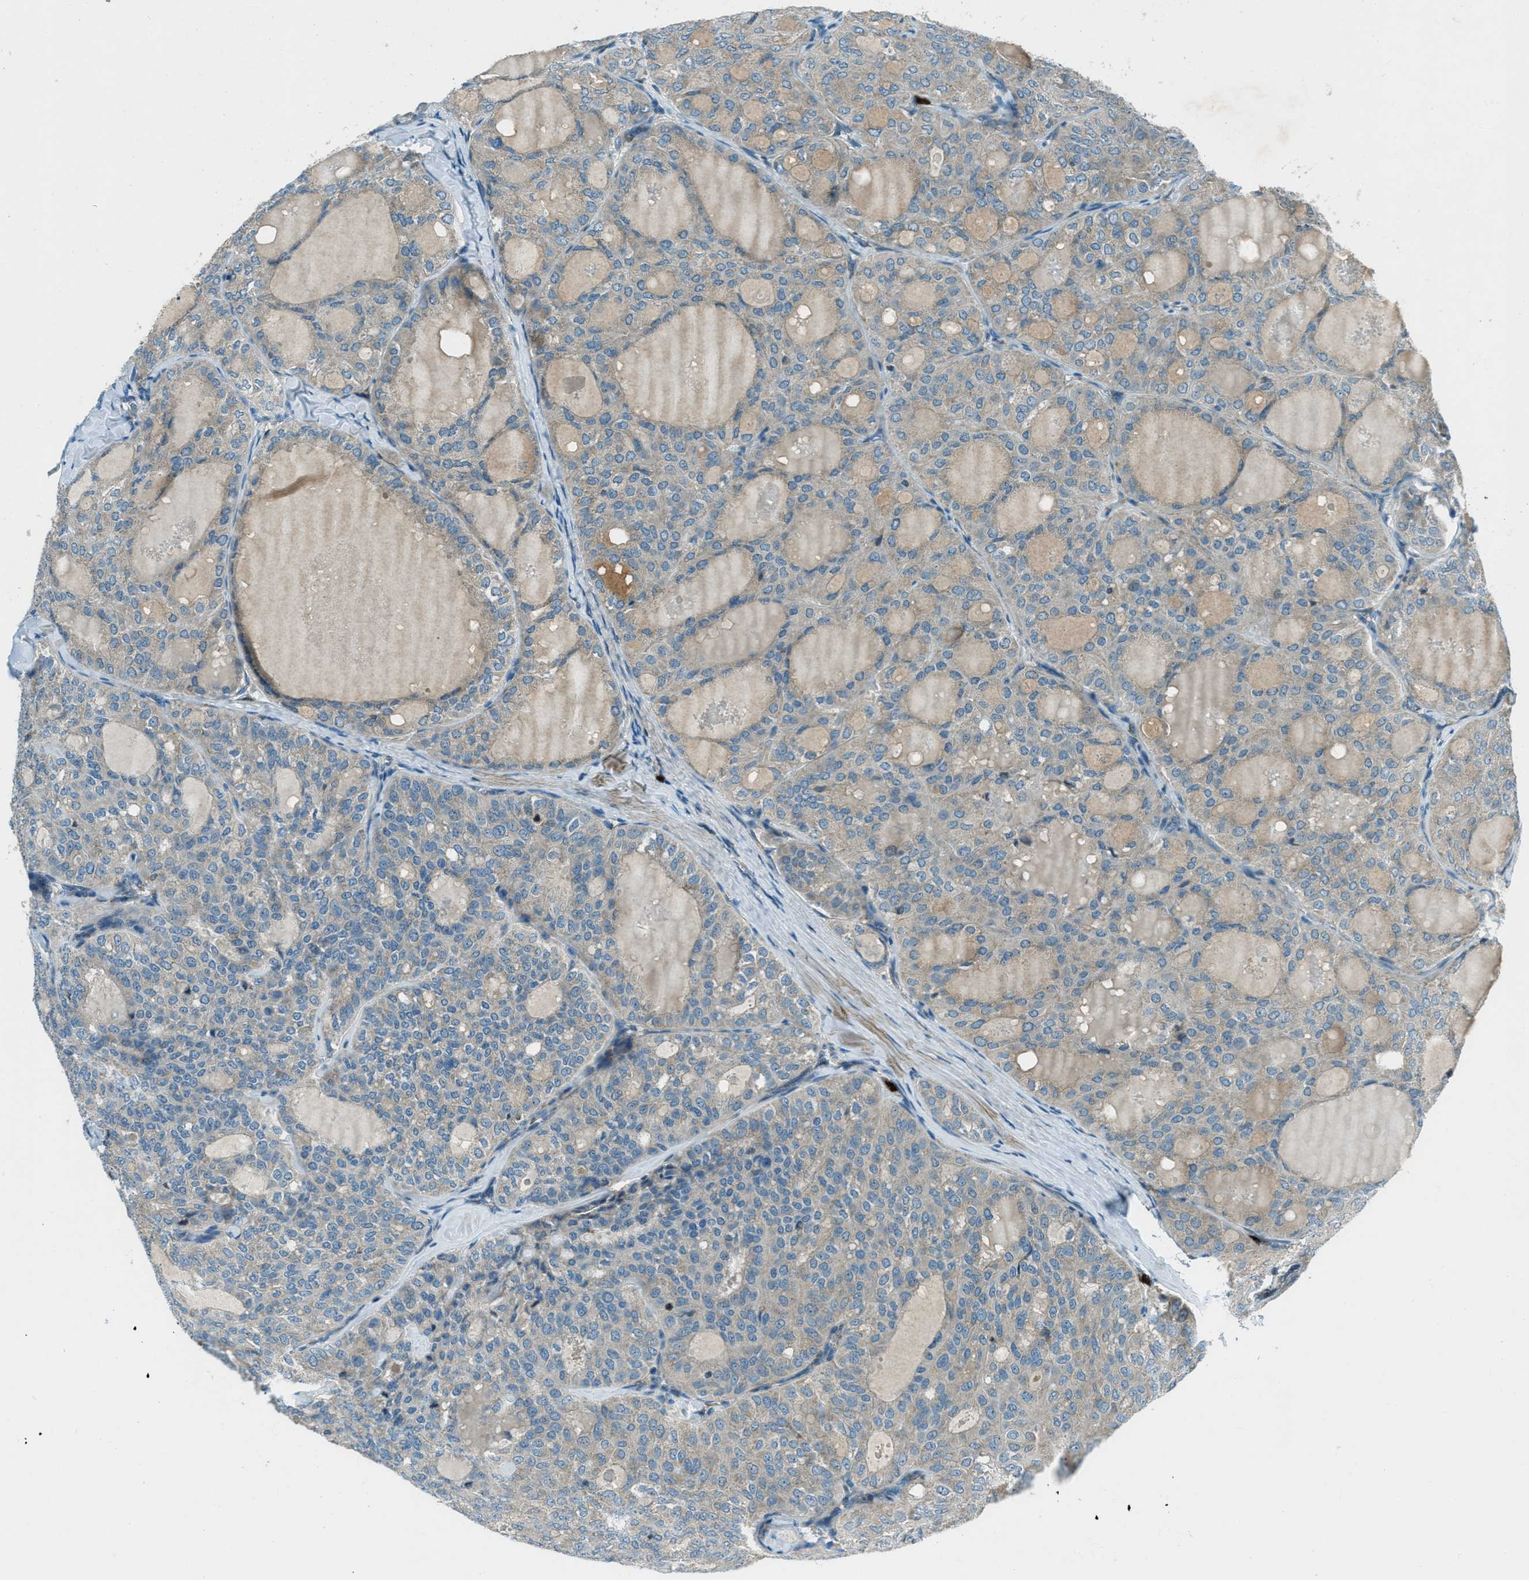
{"staining": {"intensity": "weak", "quantity": "<25%", "location": "cytoplasmic/membranous"}, "tissue": "thyroid cancer", "cell_type": "Tumor cells", "image_type": "cancer", "snomed": [{"axis": "morphology", "description": "Follicular adenoma carcinoma, NOS"}, {"axis": "topography", "description": "Thyroid gland"}], "caption": "Tumor cells are negative for brown protein staining in thyroid cancer. (Immunohistochemistry, brightfield microscopy, high magnification).", "gene": "FAR1", "patient": {"sex": "male", "age": 75}}